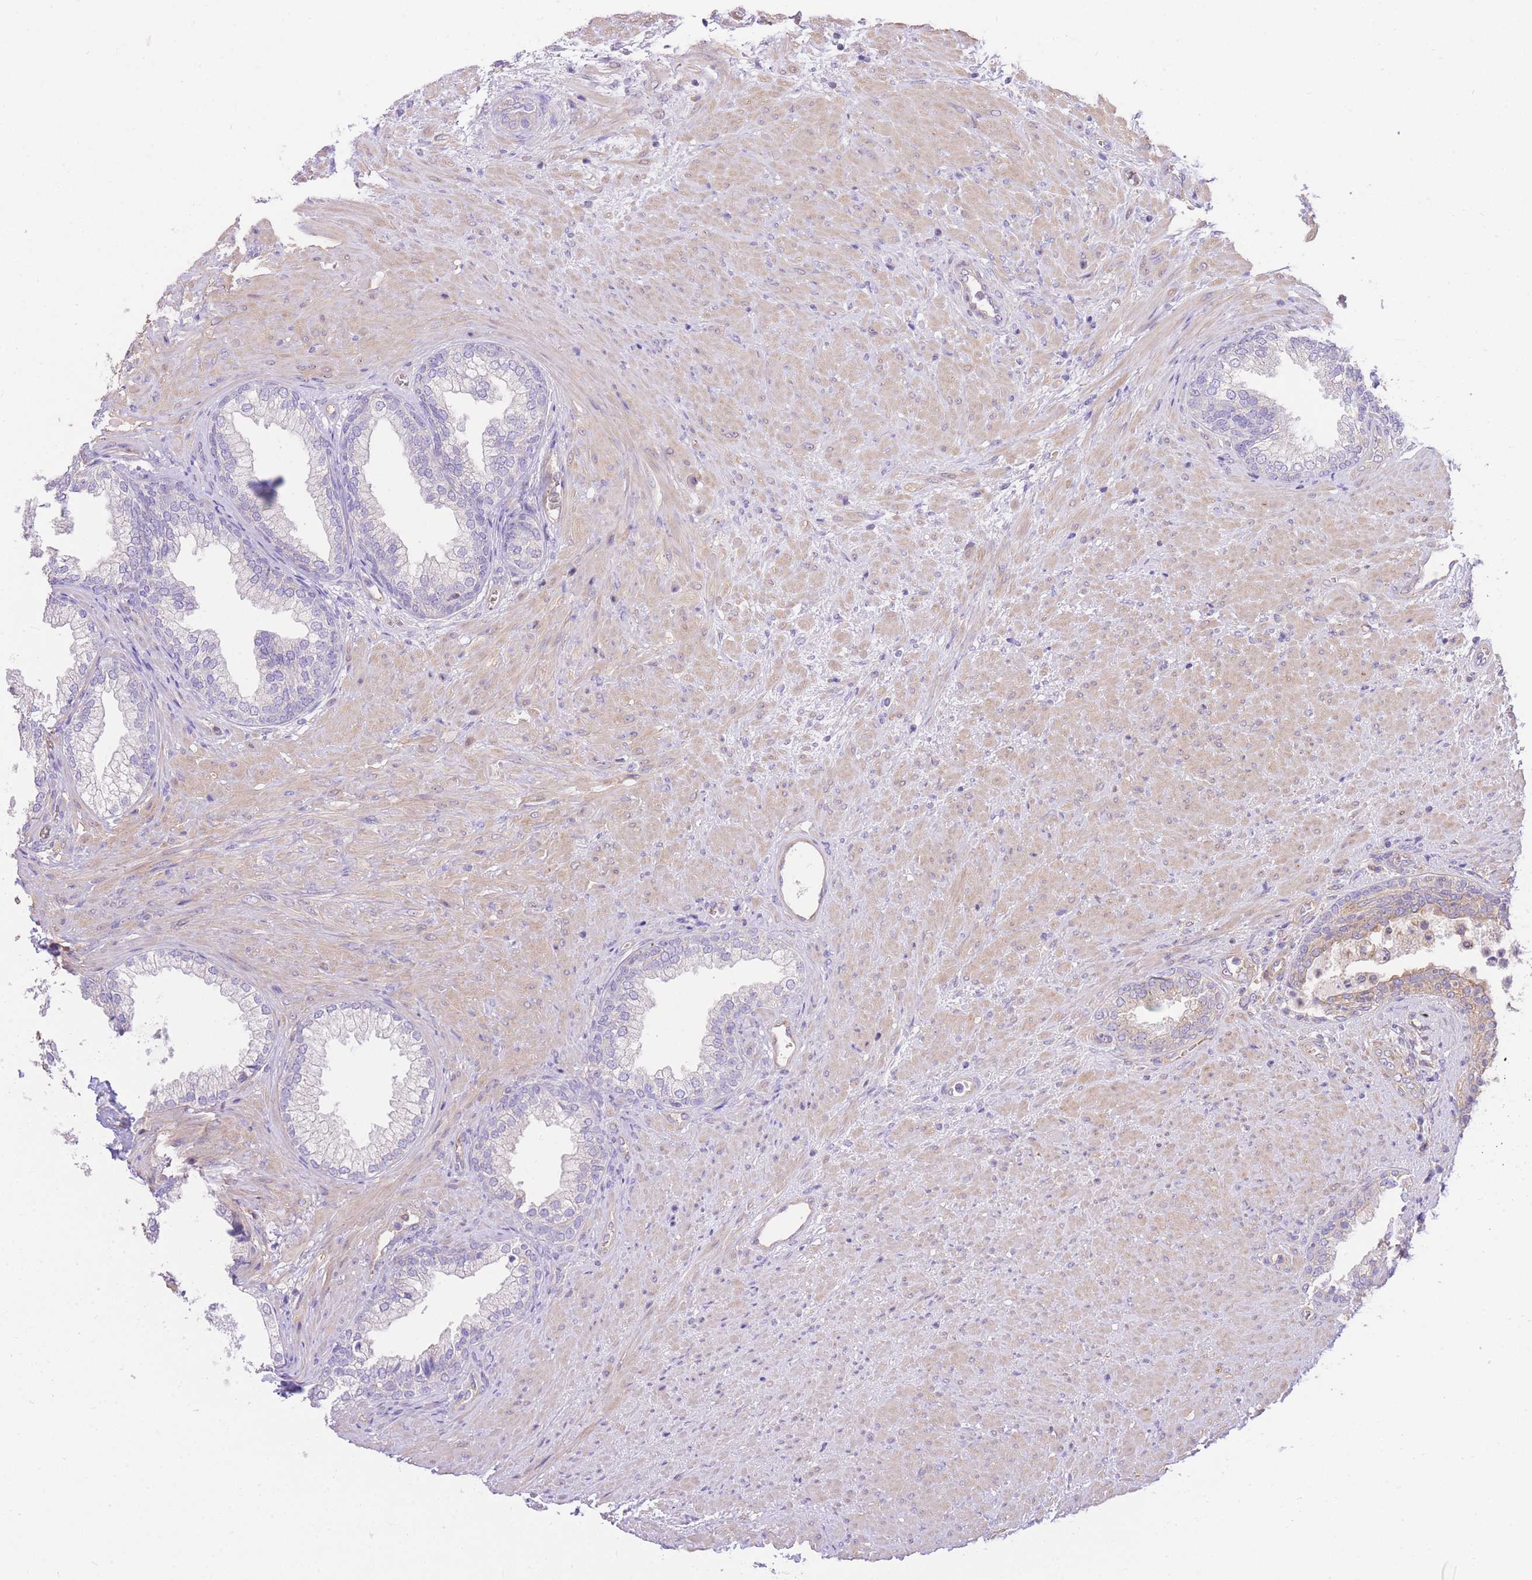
{"staining": {"intensity": "moderate", "quantity": "<25%", "location": "cytoplasmic/membranous"}, "tissue": "prostate", "cell_type": "Glandular cells", "image_type": "normal", "snomed": [{"axis": "morphology", "description": "Normal tissue, NOS"}, {"axis": "topography", "description": "Prostate"}], "caption": "Prostate stained with IHC demonstrates moderate cytoplasmic/membranous expression in about <25% of glandular cells.", "gene": "INSYN2B", "patient": {"sex": "male", "age": 76}}